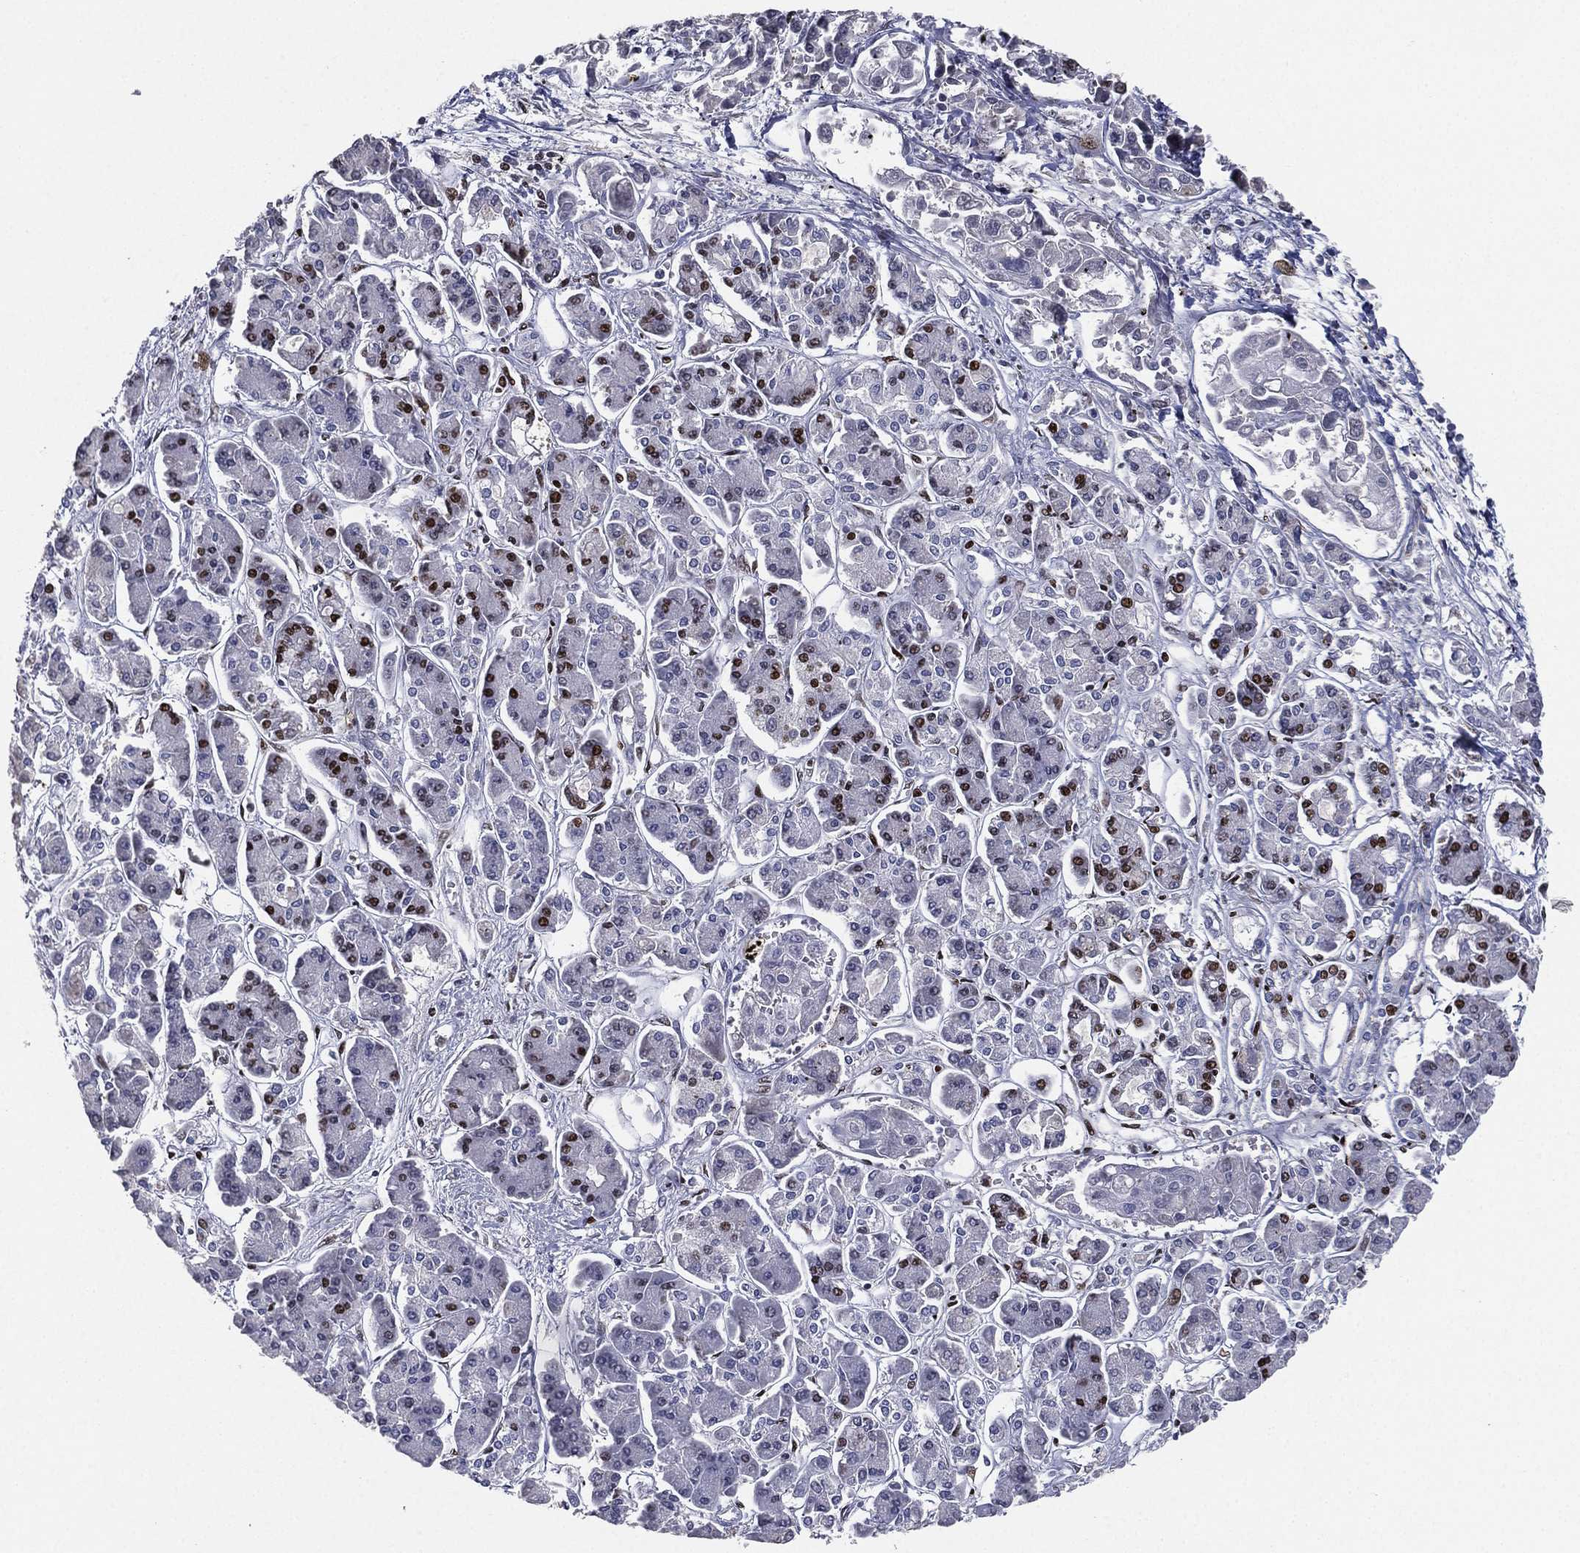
{"staining": {"intensity": "strong", "quantity": "<25%", "location": "nuclear"}, "tissue": "pancreatic cancer", "cell_type": "Tumor cells", "image_type": "cancer", "snomed": [{"axis": "morphology", "description": "Adenocarcinoma, NOS"}, {"axis": "topography", "description": "Pancreas"}], "caption": "Immunohistochemistry photomicrograph of pancreatic cancer (adenocarcinoma) stained for a protein (brown), which shows medium levels of strong nuclear staining in about <25% of tumor cells.", "gene": "RTF1", "patient": {"sex": "male", "age": 85}}